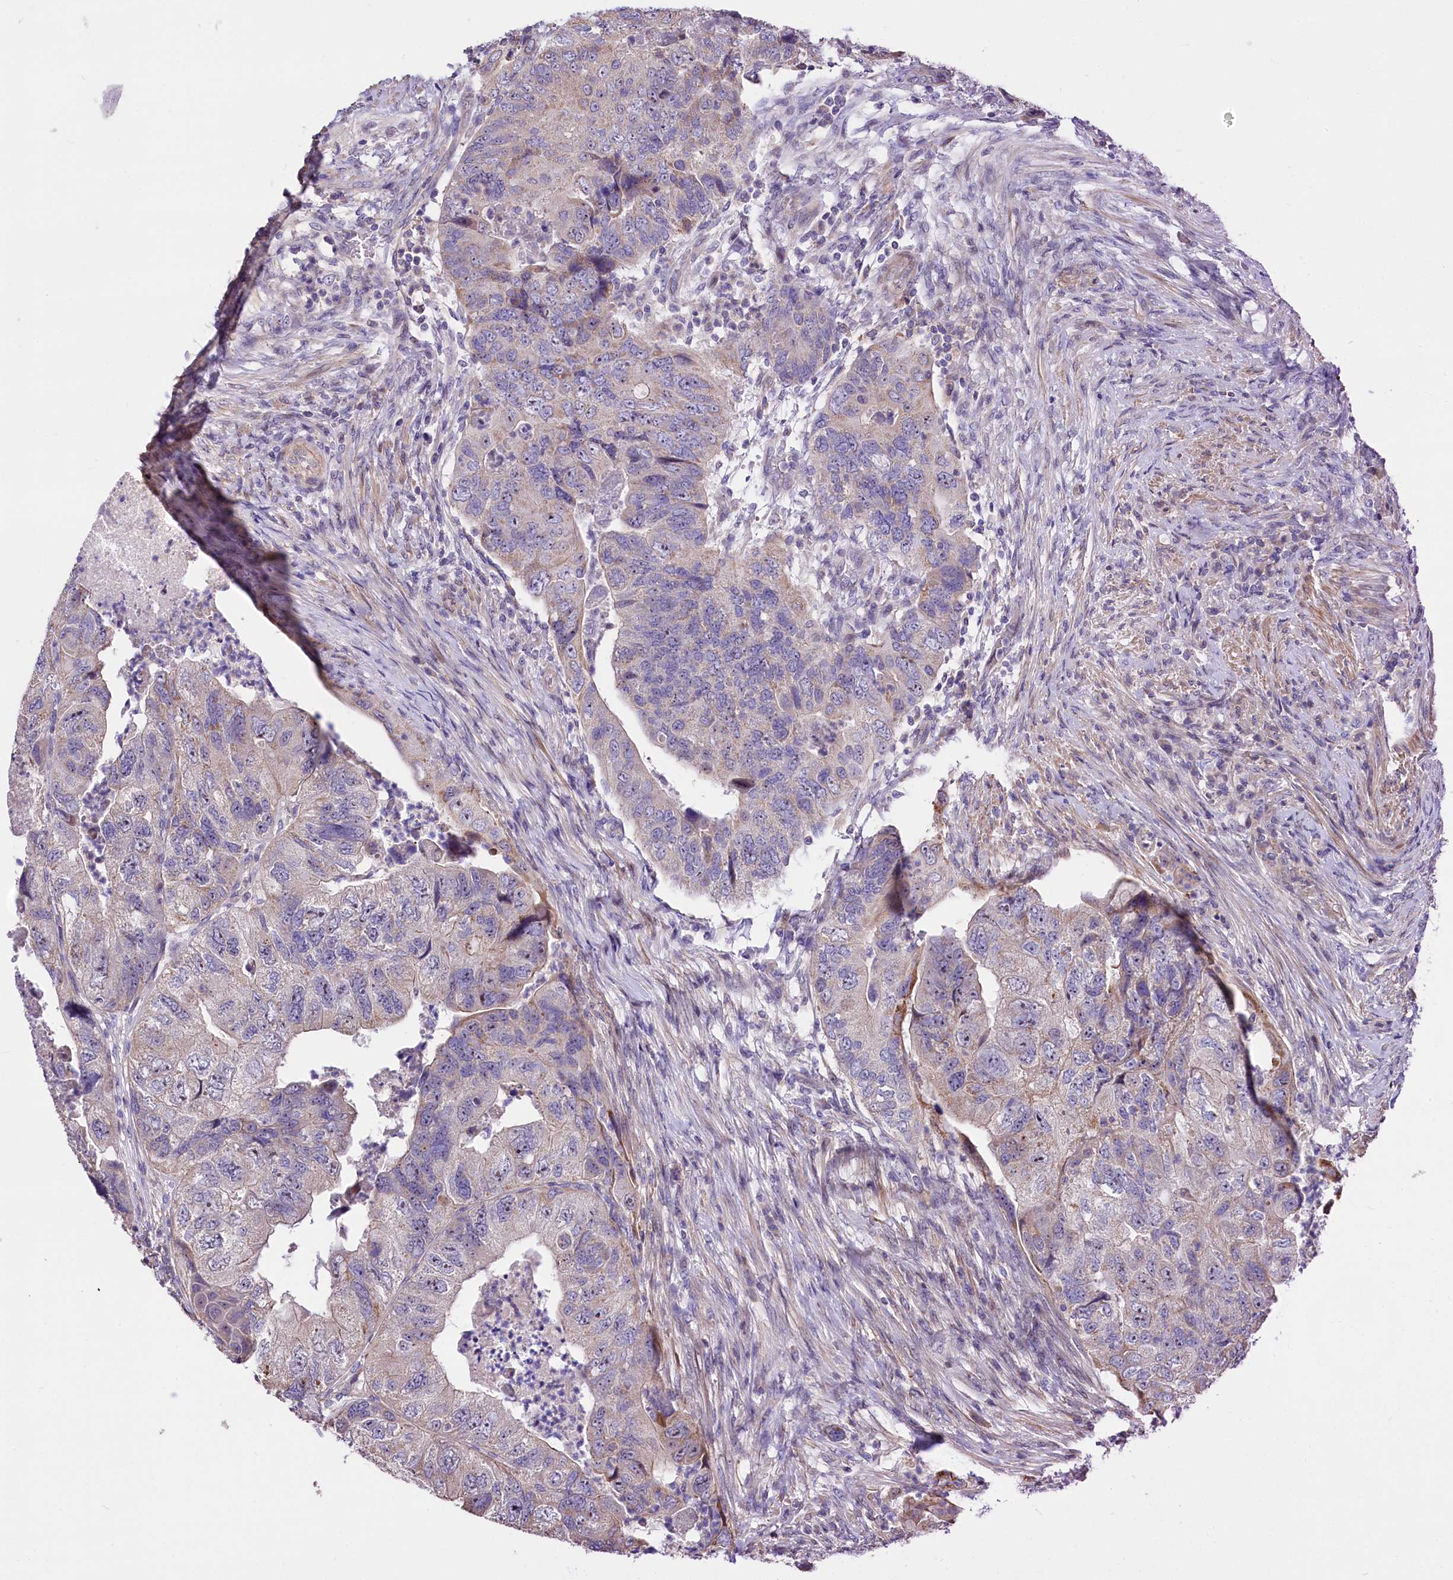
{"staining": {"intensity": "weak", "quantity": "<25%", "location": "cytoplasmic/membranous"}, "tissue": "colorectal cancer", "cell_type": "Tumor cells", "image_type": "cancer", "snomed": [{"axis": "morphology", "description": "Adenocarcinoma, NOS"}, {"axis": "topography", "description": "Rectum"}], "caption": "The histopathology image shows no significant expression in tumor cells of colorectal cancer.", "gene": "RPUSD3", "patient": {"sex": "male", "age": 63}}